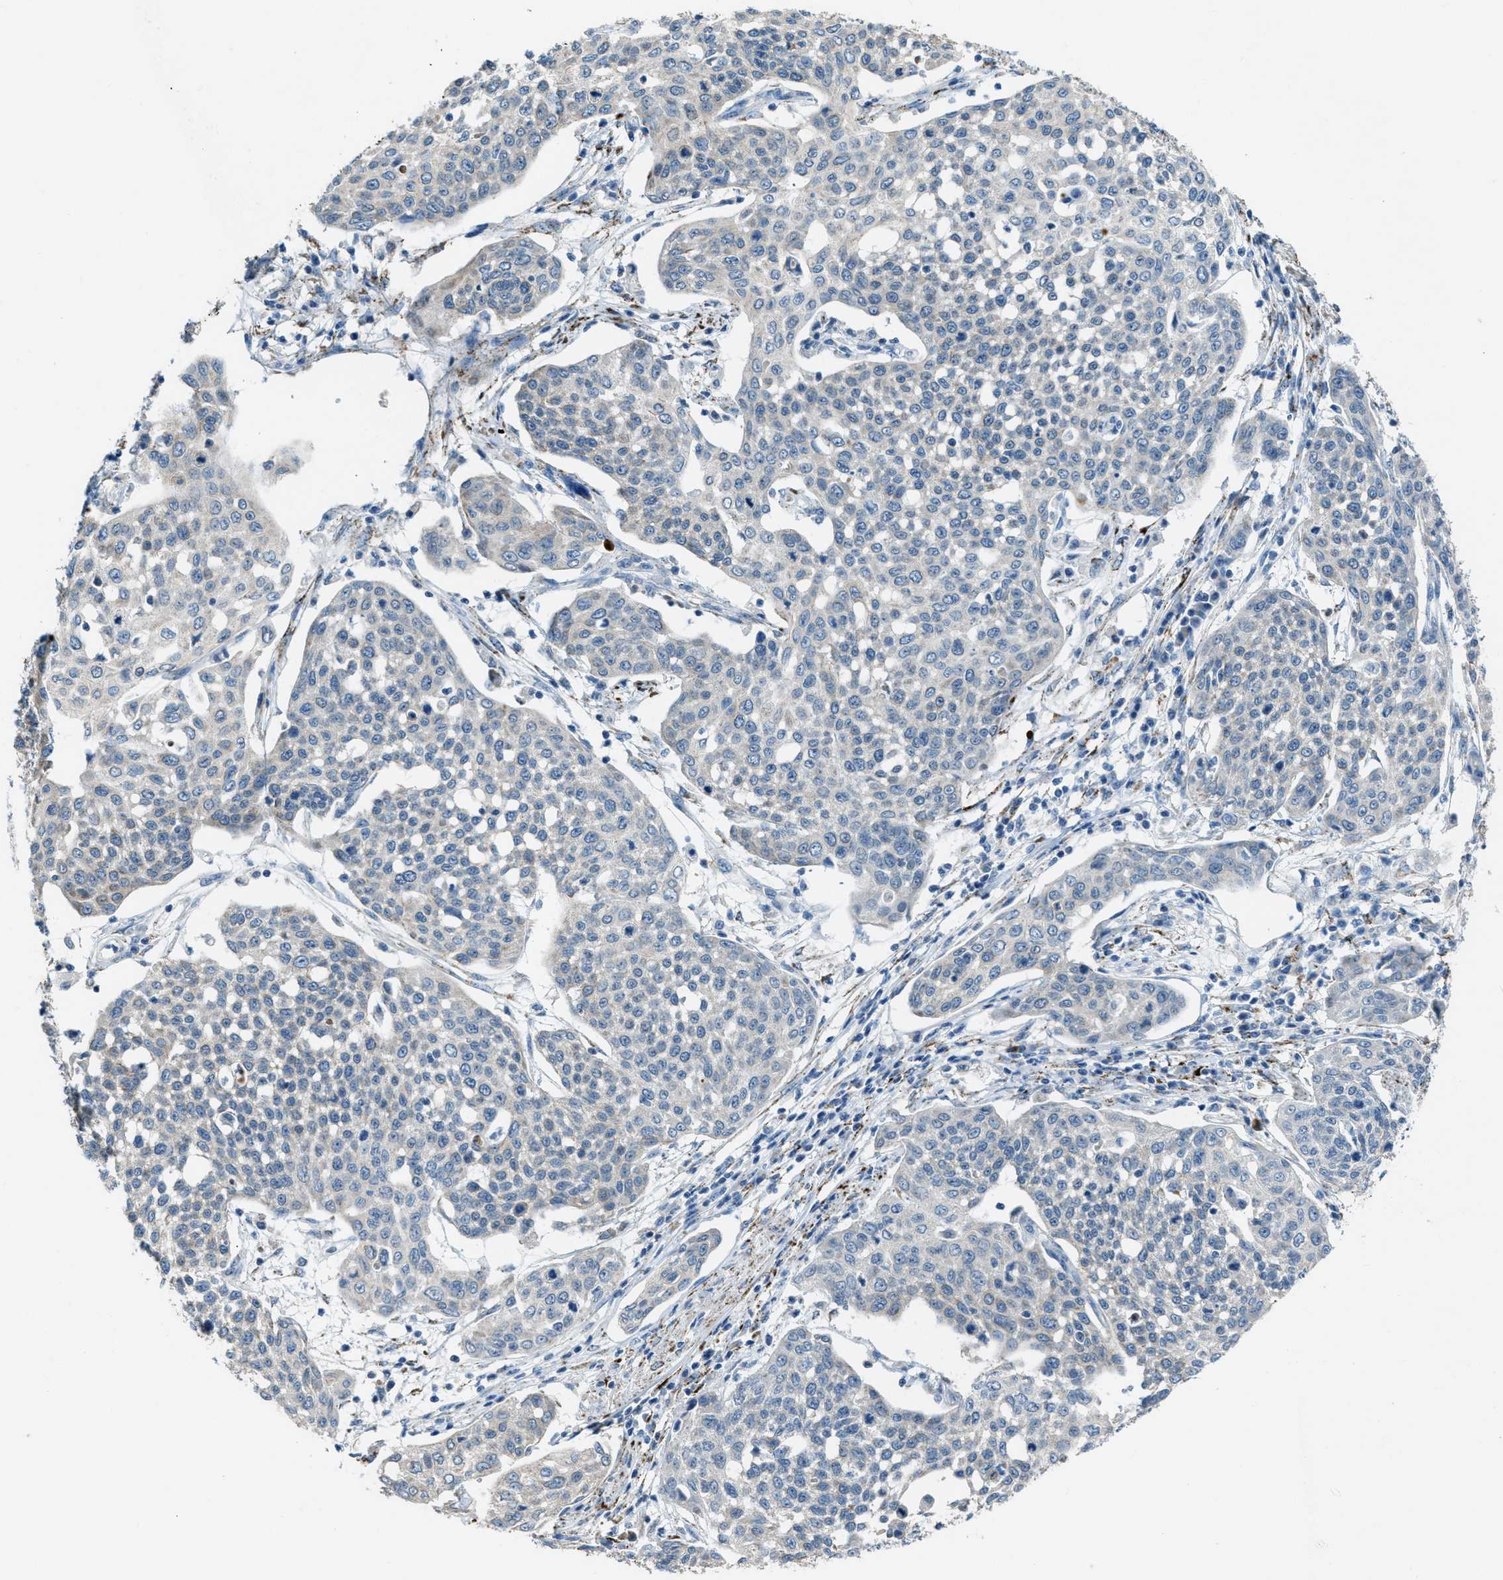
{"staining": {"intensity": "weak", "quantity": "<25%", "location": "cytoplasmic/membranous"}, "tissue": "cervical cancer", "cell_type": "Tumor cells", "image_type": "cancer", "snomed": [{"axis": "morphology", "description": "Squamous cell carcinoma, NOS"}, {"axis": "topography", "description": "Cervix"}], "caption": "High magnification brightfield microscopy of cervical cancer (squamous cell carcinoma) stained with DAB (brown) and counterstained with hematoxylin (blue): tumor cells show no significant staining. The staining was performed using DAB to visualize the protein expression in brown, while the nuclei were stained in blue with hematoxylin (Magnification: 20x).", "gene": "CDON", "patient": {"sex": "female", "age": 34}}